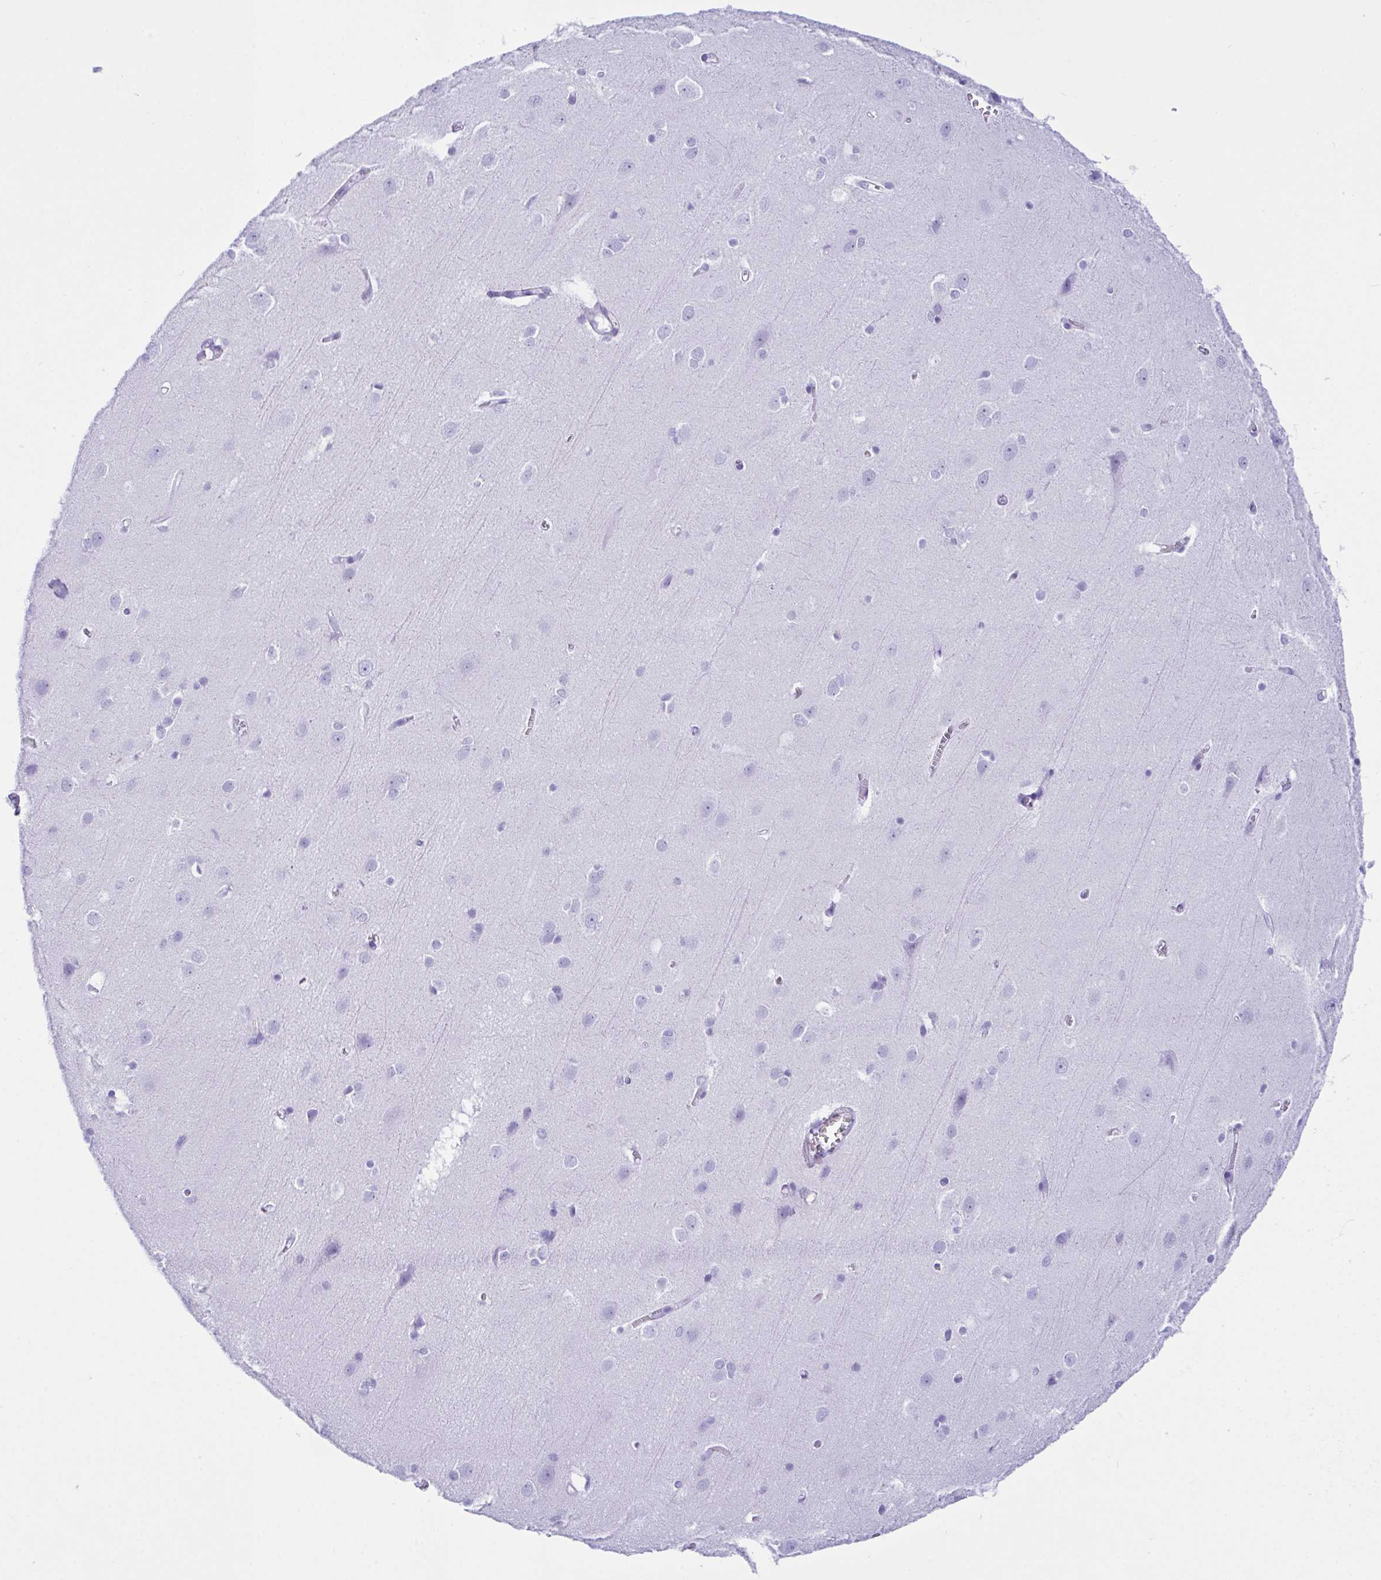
{"staining": {"intensity": "negative", "quantity": "none", "location": "none"}, "tissue": "cerebral cortex", "cell_type": "Endothelial cells", "image_type": "normal", "snomed": [{"axis": "morphology", "description": "Normal tissue, NOS"}, {"axis": "topography", "description": "Cerebral cortex"}], "caption": "Immunohistochemistry (IHC) photomicrograph of benign human cerebral cortex stained for a protein (brown), which demonstrates no staining in endothelial cells.", "gene": "BEST4", "patient": {"sex": "male", "age": 37}}